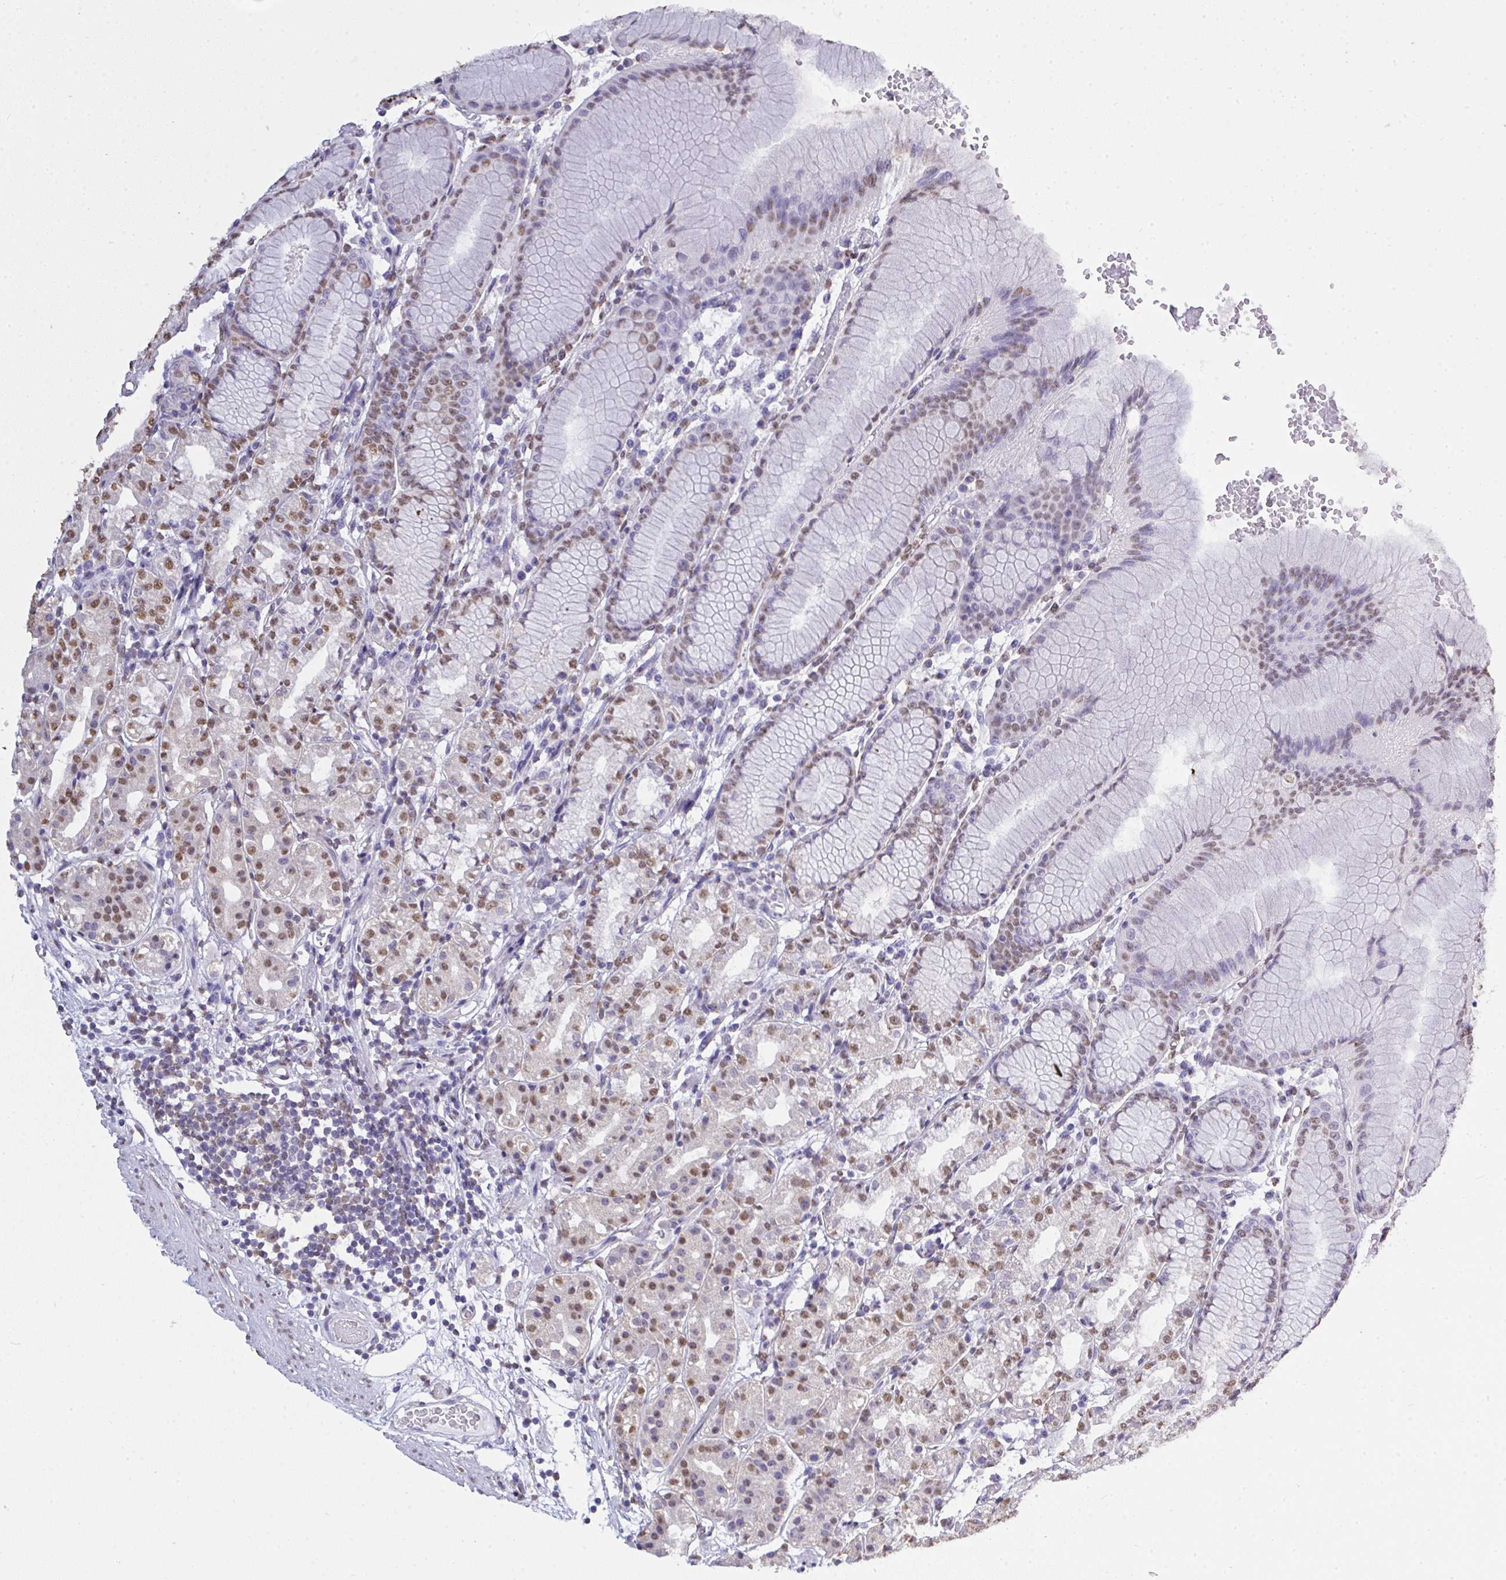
{"staining": {"intensity": "moderate", "quantity": "25%-75%", "location": "nuclear"}, "tissue": "stomach", "cell_type": "Glandular cells", "image_type": "normal", "snomed": [{"axis": "morphology", "description": "Normal tissue, NOS"}, {"axis": "topography", "description": "Stomach"}], "caption": "Protein staining of benign stomach displays moderate nuclear expression in about 25%-75% of glandular cells.", "gene": "SEMA6B", "patient": {"sex": "female", "age": 57}}